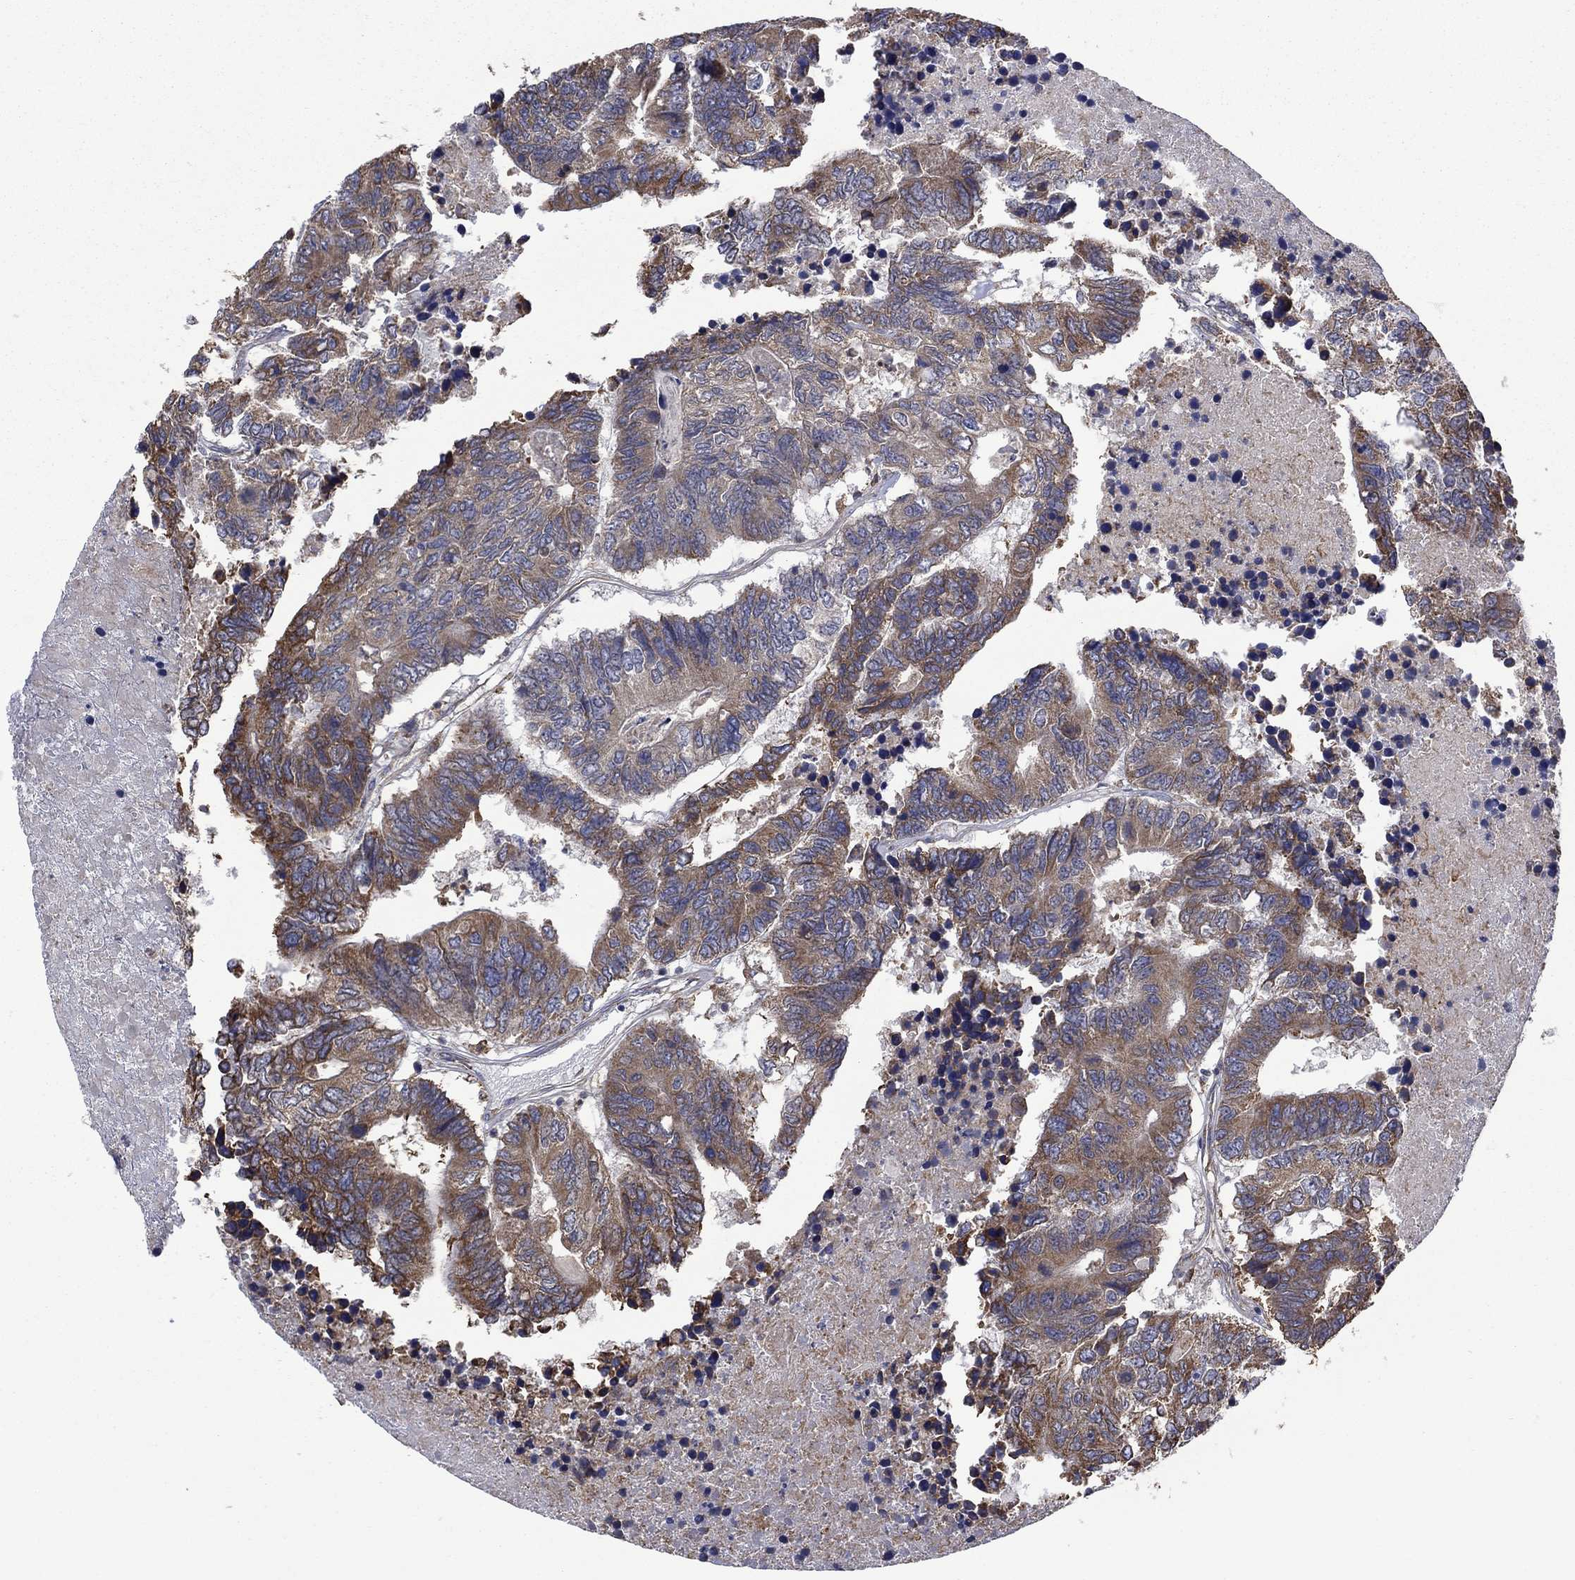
{"staining": {"intensity": "moderate", "quantity": ">75%", "location": "cytoplasmic/membranous"}, "tissue": "colorectal cancer", "cell_type": "Tumor cells", "image_type": "cancer", "snomed": [{"axis": "morphology", "description": "Adenocarcinoma, NOS"}, {"axis": "topography", "description": "Colon"}], "caption": "About >75% of tumor cells in human colorectal cancer show moderate cytoplasmic/membranous protein staining as visualized by brown immunohistochemical staining.", "gene": "FURIN", "patient": {"sex": "female", "age": 48}}